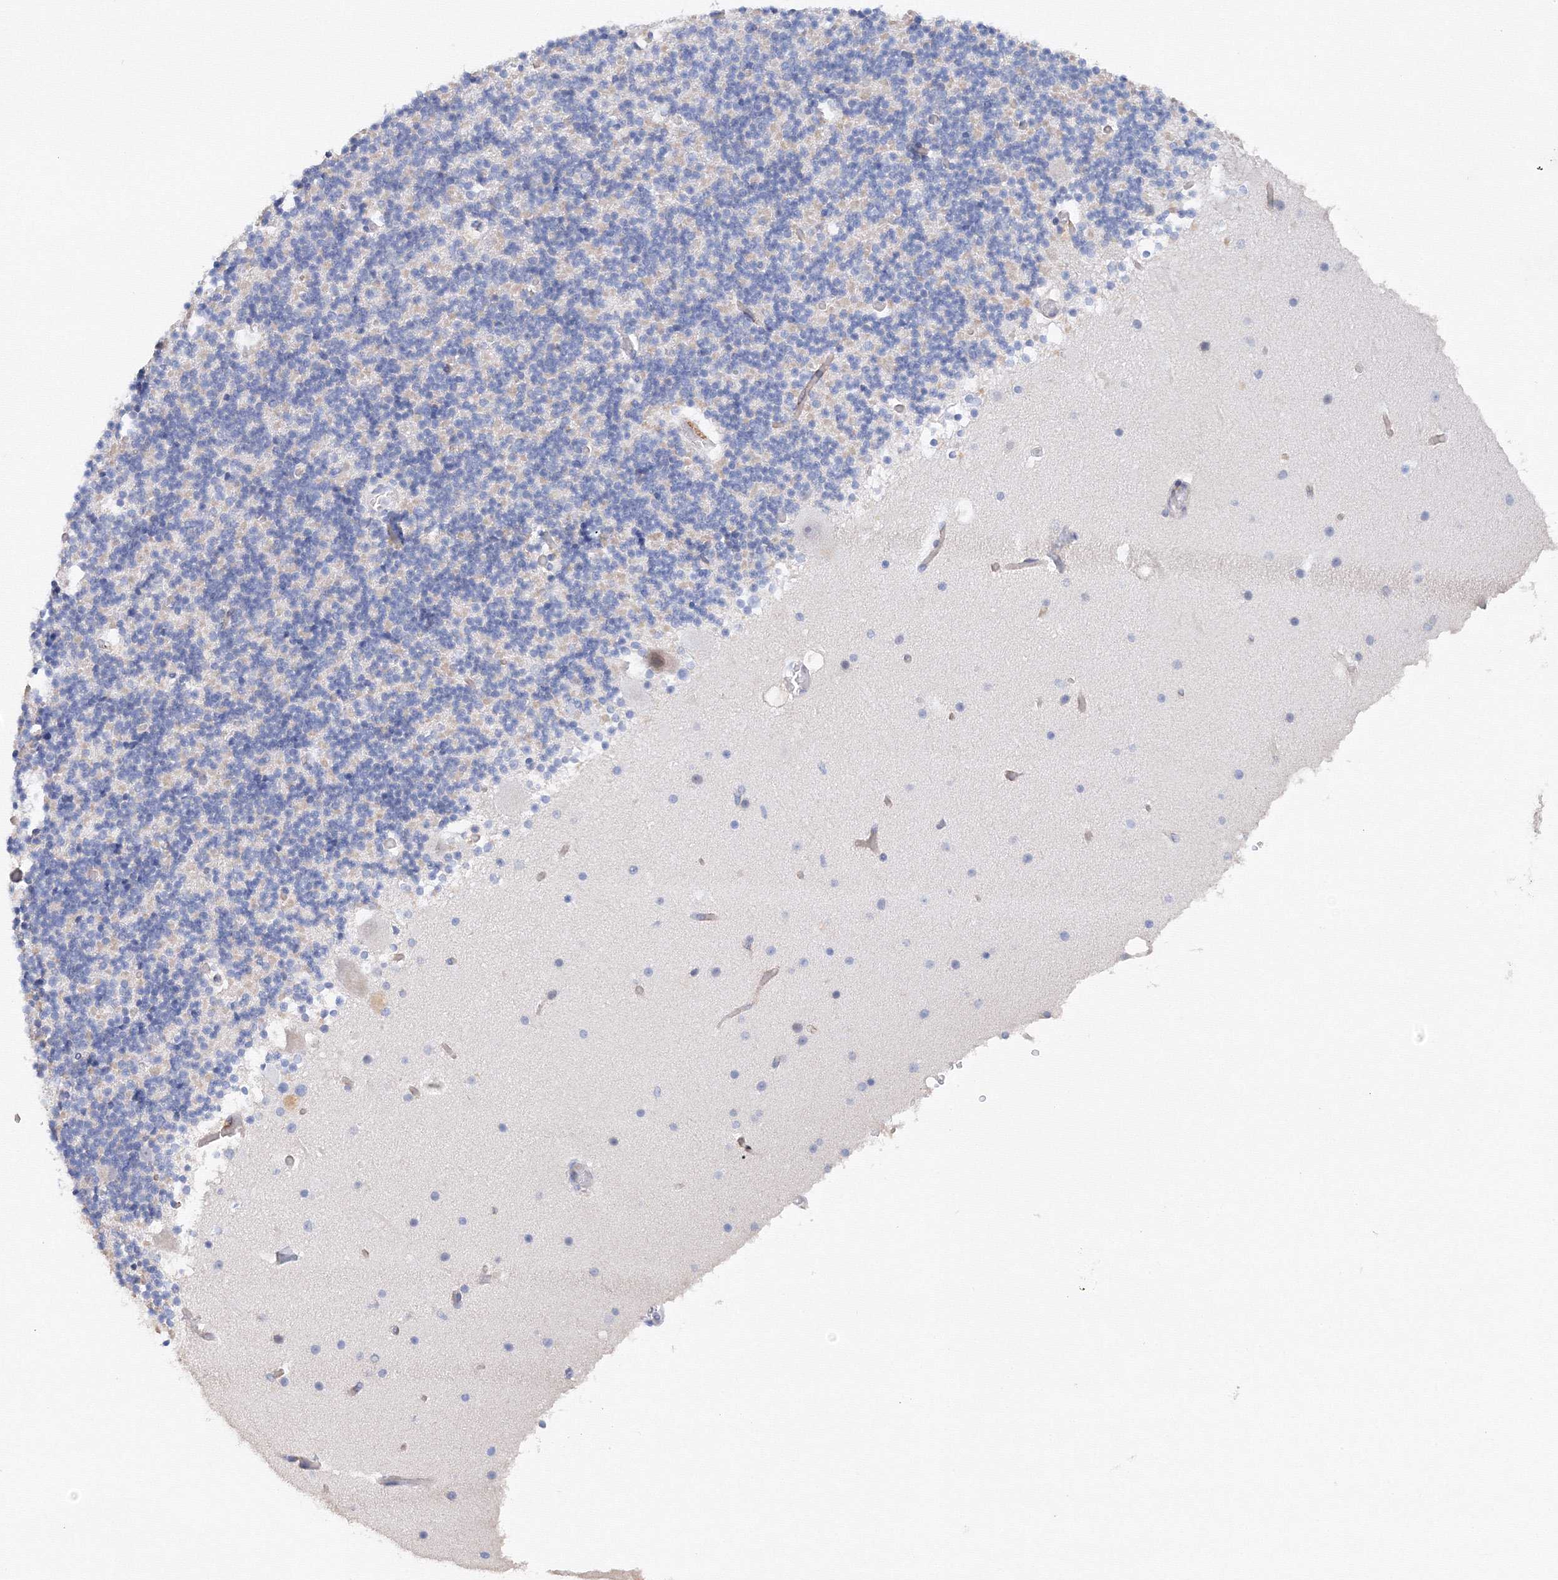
{"staining": {"intensity": "negative", "quantity": "none", "location": "none"}, "tissue": "cerebellum", "cell_type": "Cells in granular layer", "image_type": "normal", "snomed": [{"axis": "morphology", "description": "Normal tissue, NOS"}, {"axis": "topography", "description": "Cerebellum"}], "caption": "This photomicrograph is of benign cerebellum stained with IHC to label a protein in brown with the nuclei are counter-stained blue. There is no positivity in cells in granular layer.", "gene": "TAMM41", "patient": {"sex": "male", "age": 57}}